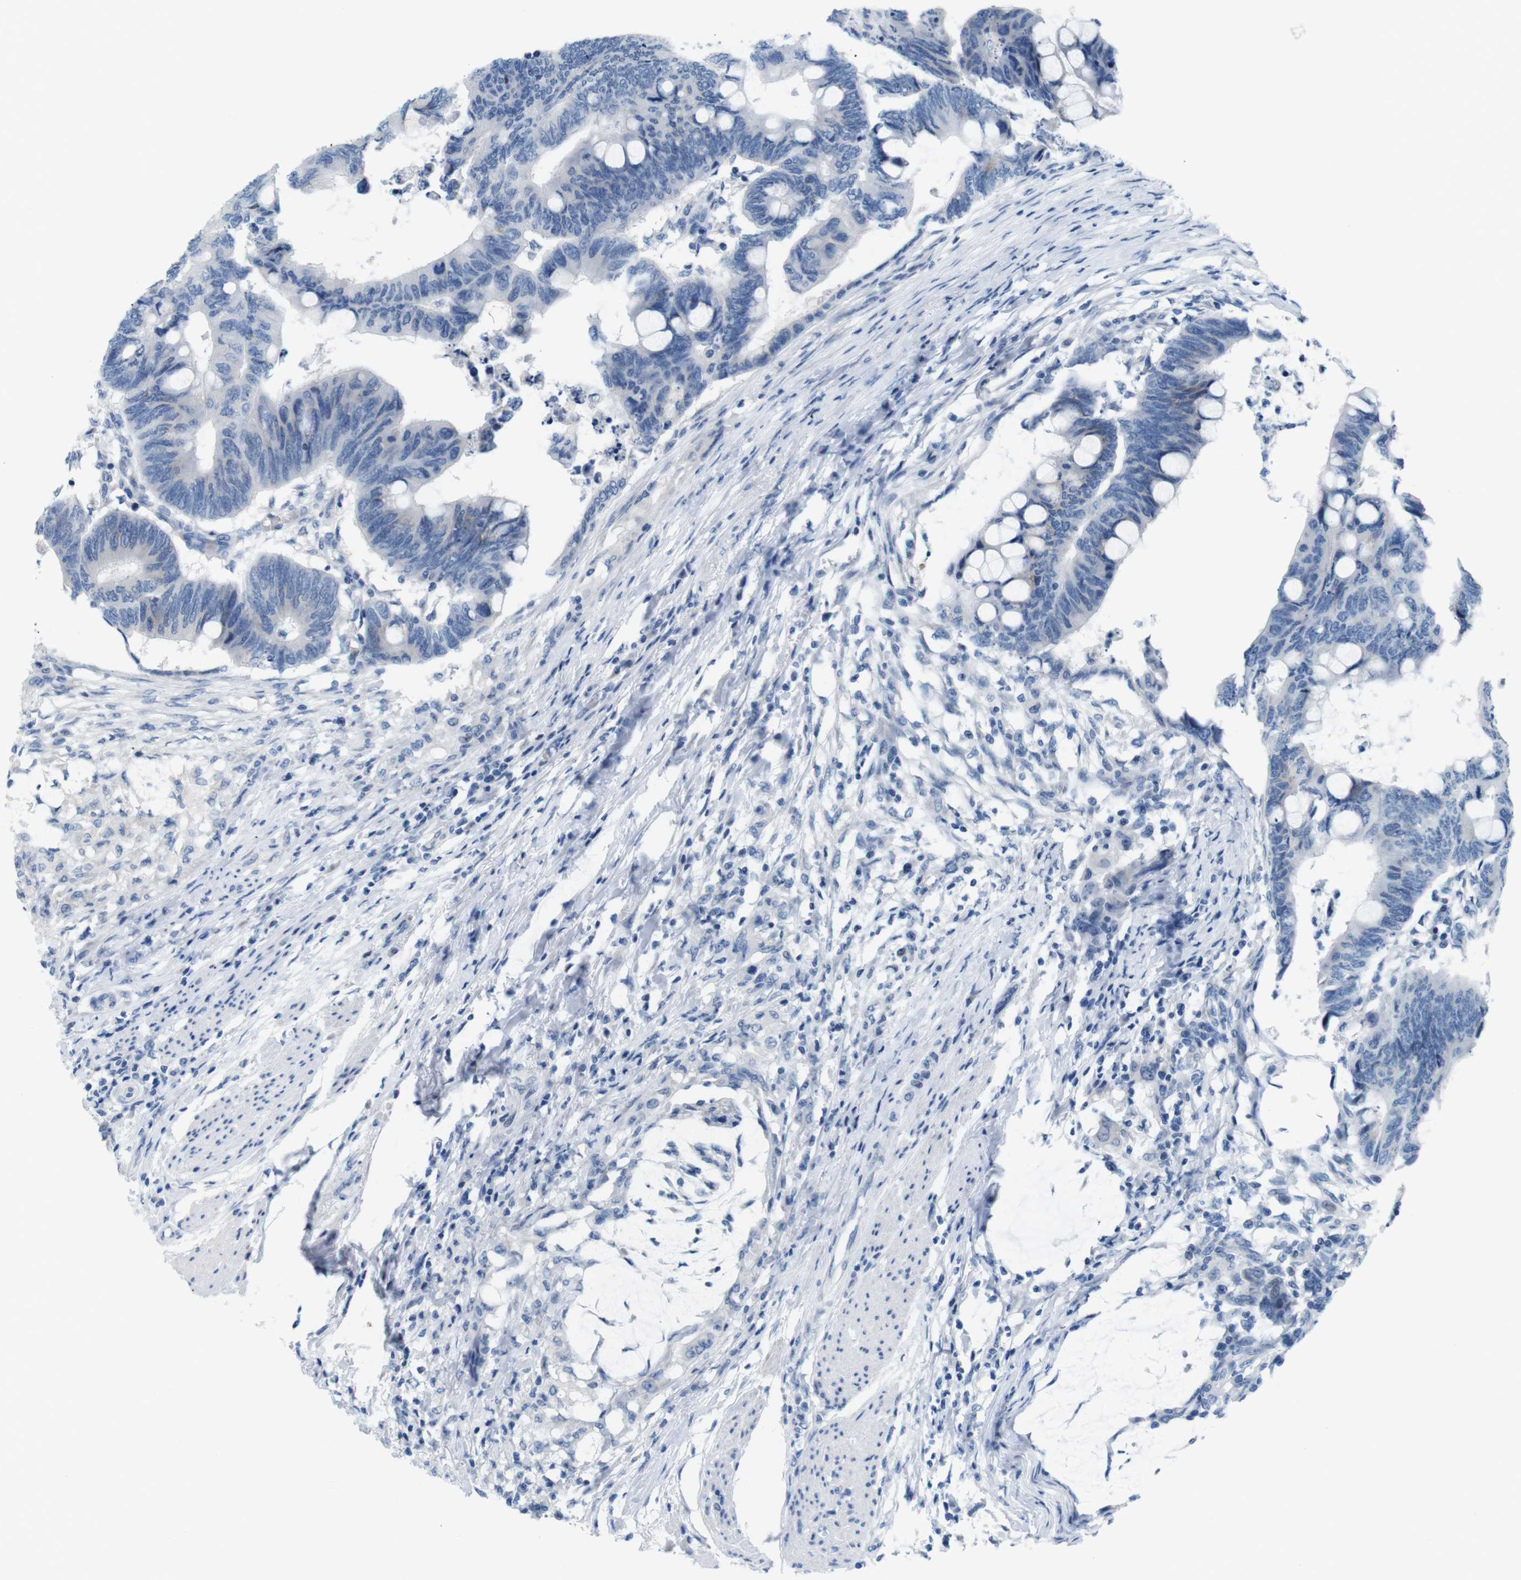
{"staining": {"intensity": "negative", "quantity": "none", "location": "none"}, "tissue": "colorectal cancer", "cell_type": "Tumor cells", "image_type": "cancer", "snomed": [{"axis": "morphology", "description": "Normal tissue, NOS"}, {"axis": "morphology", "description": "Adenocarcinoma, NOS"}, {"axis": "topography", "description": "Rectum"}, {"axis": "topography", "description": "Peripheral nerve tissue"}], "caption": "Human colorectal cancer stained for a protein using IHC shows no positivity in tumor cells.", "gene": "GOLGA2", "patient": {"sex": "male", "age": 92}}